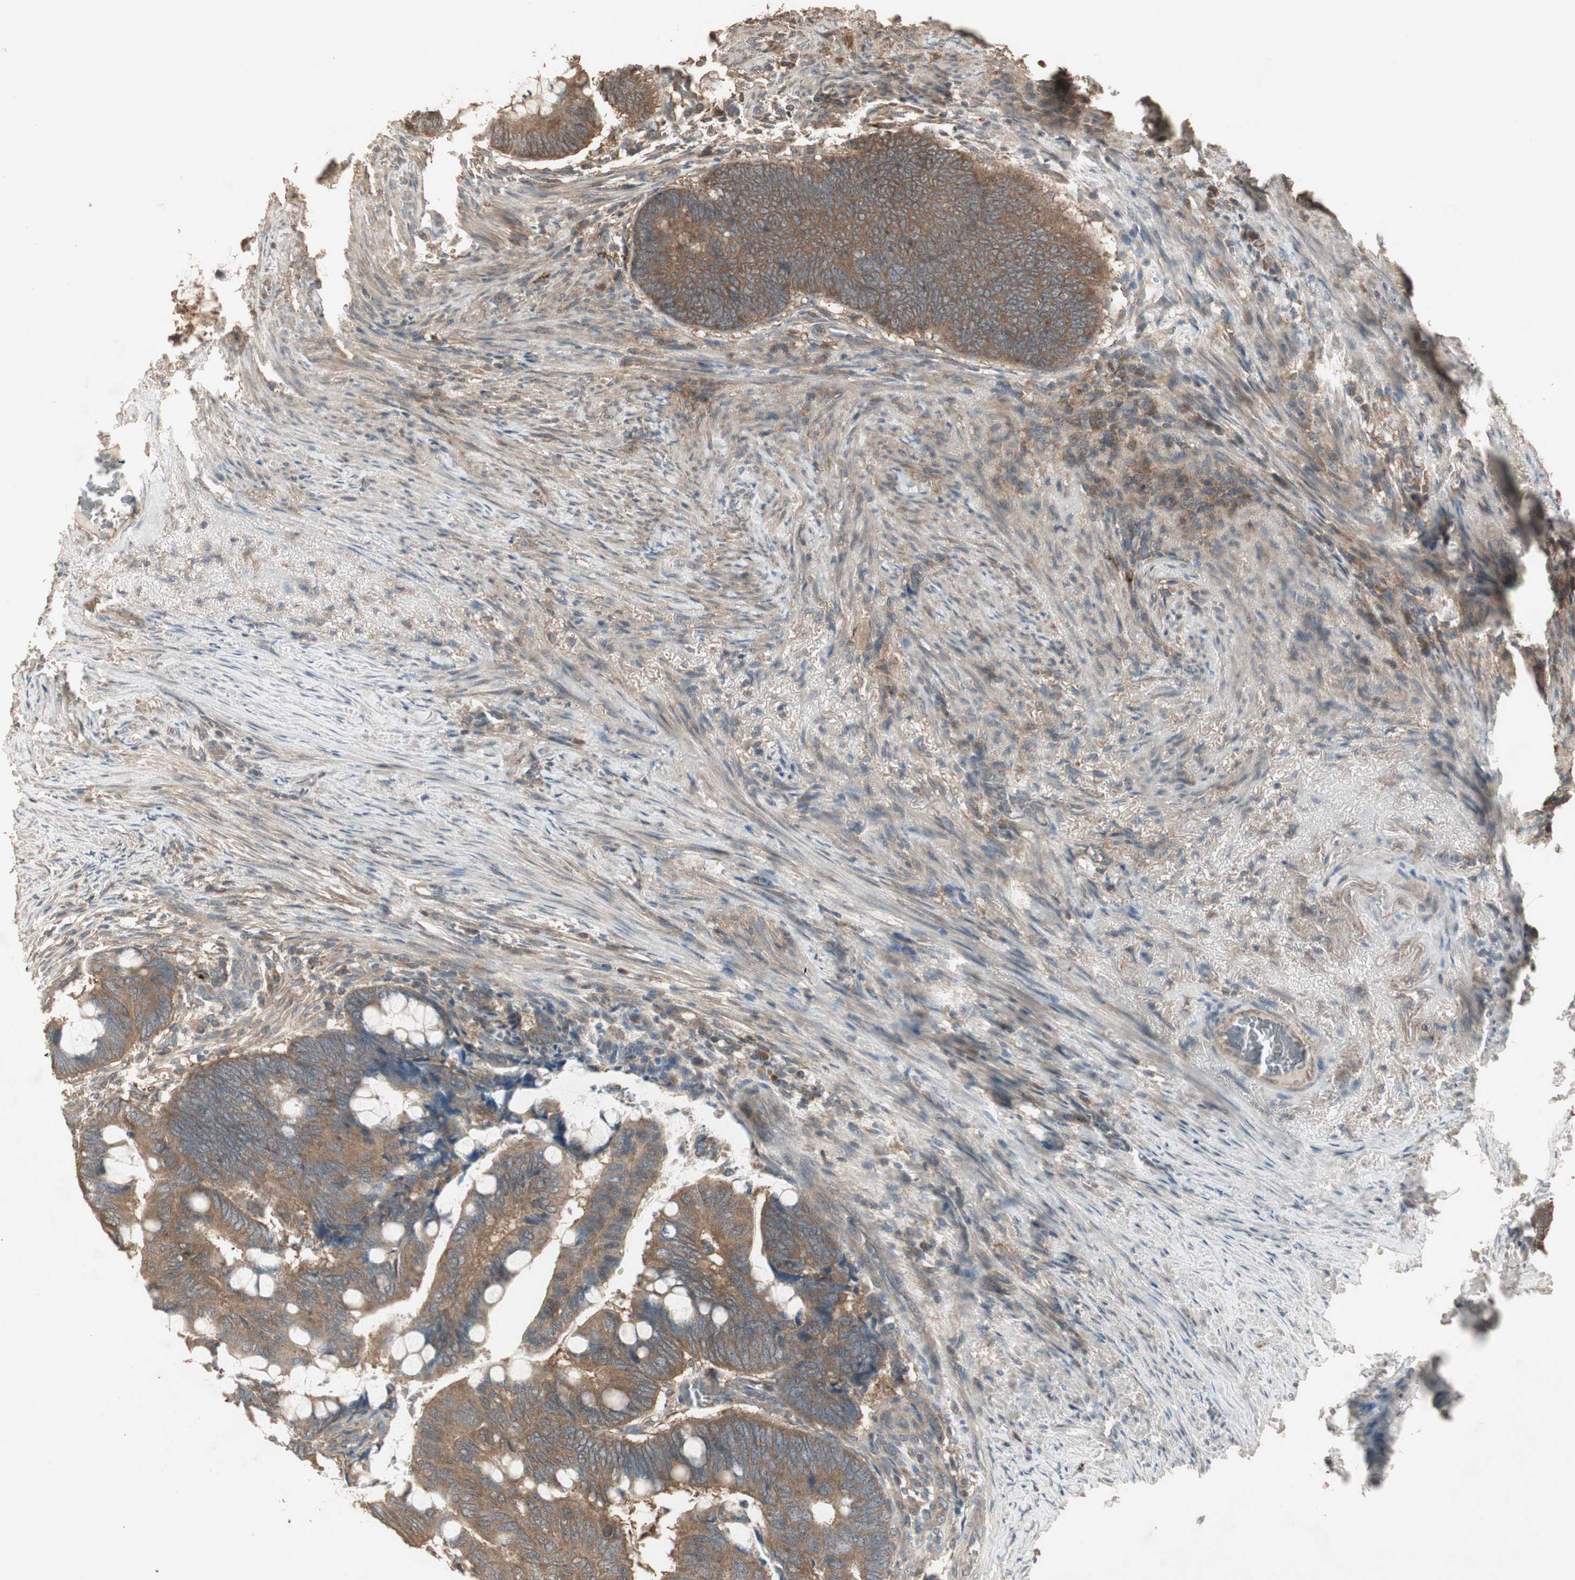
{"staining": {"intensity": "strong", "quantity": ">75%", "location": "cytoplasmic/membranous"}, "tissue": "colorectal cancer", "cell_type": "Tumor cells", "image_type": "cancer", "snomed": [{"axis": "morphology", "description": "Normal tissue, NOS"}, {"axis": "morphology", "description": "Adenocarcinoma, NOS"}, {"axis": "topography", "description": "Rectum"}, {"axis": "topography", "description": "Peripheral nerve tissue"}], "caption": "Protein analysis of colorectal cancer tissue reveals strong cytoplasmic/membranous staining in about >75% of tumor cells. (DAB IHC, brown staining for protein, blue staining for nuclei).", "gene": "UBAC1", "patient": {"sex": "male", "age": 92}}